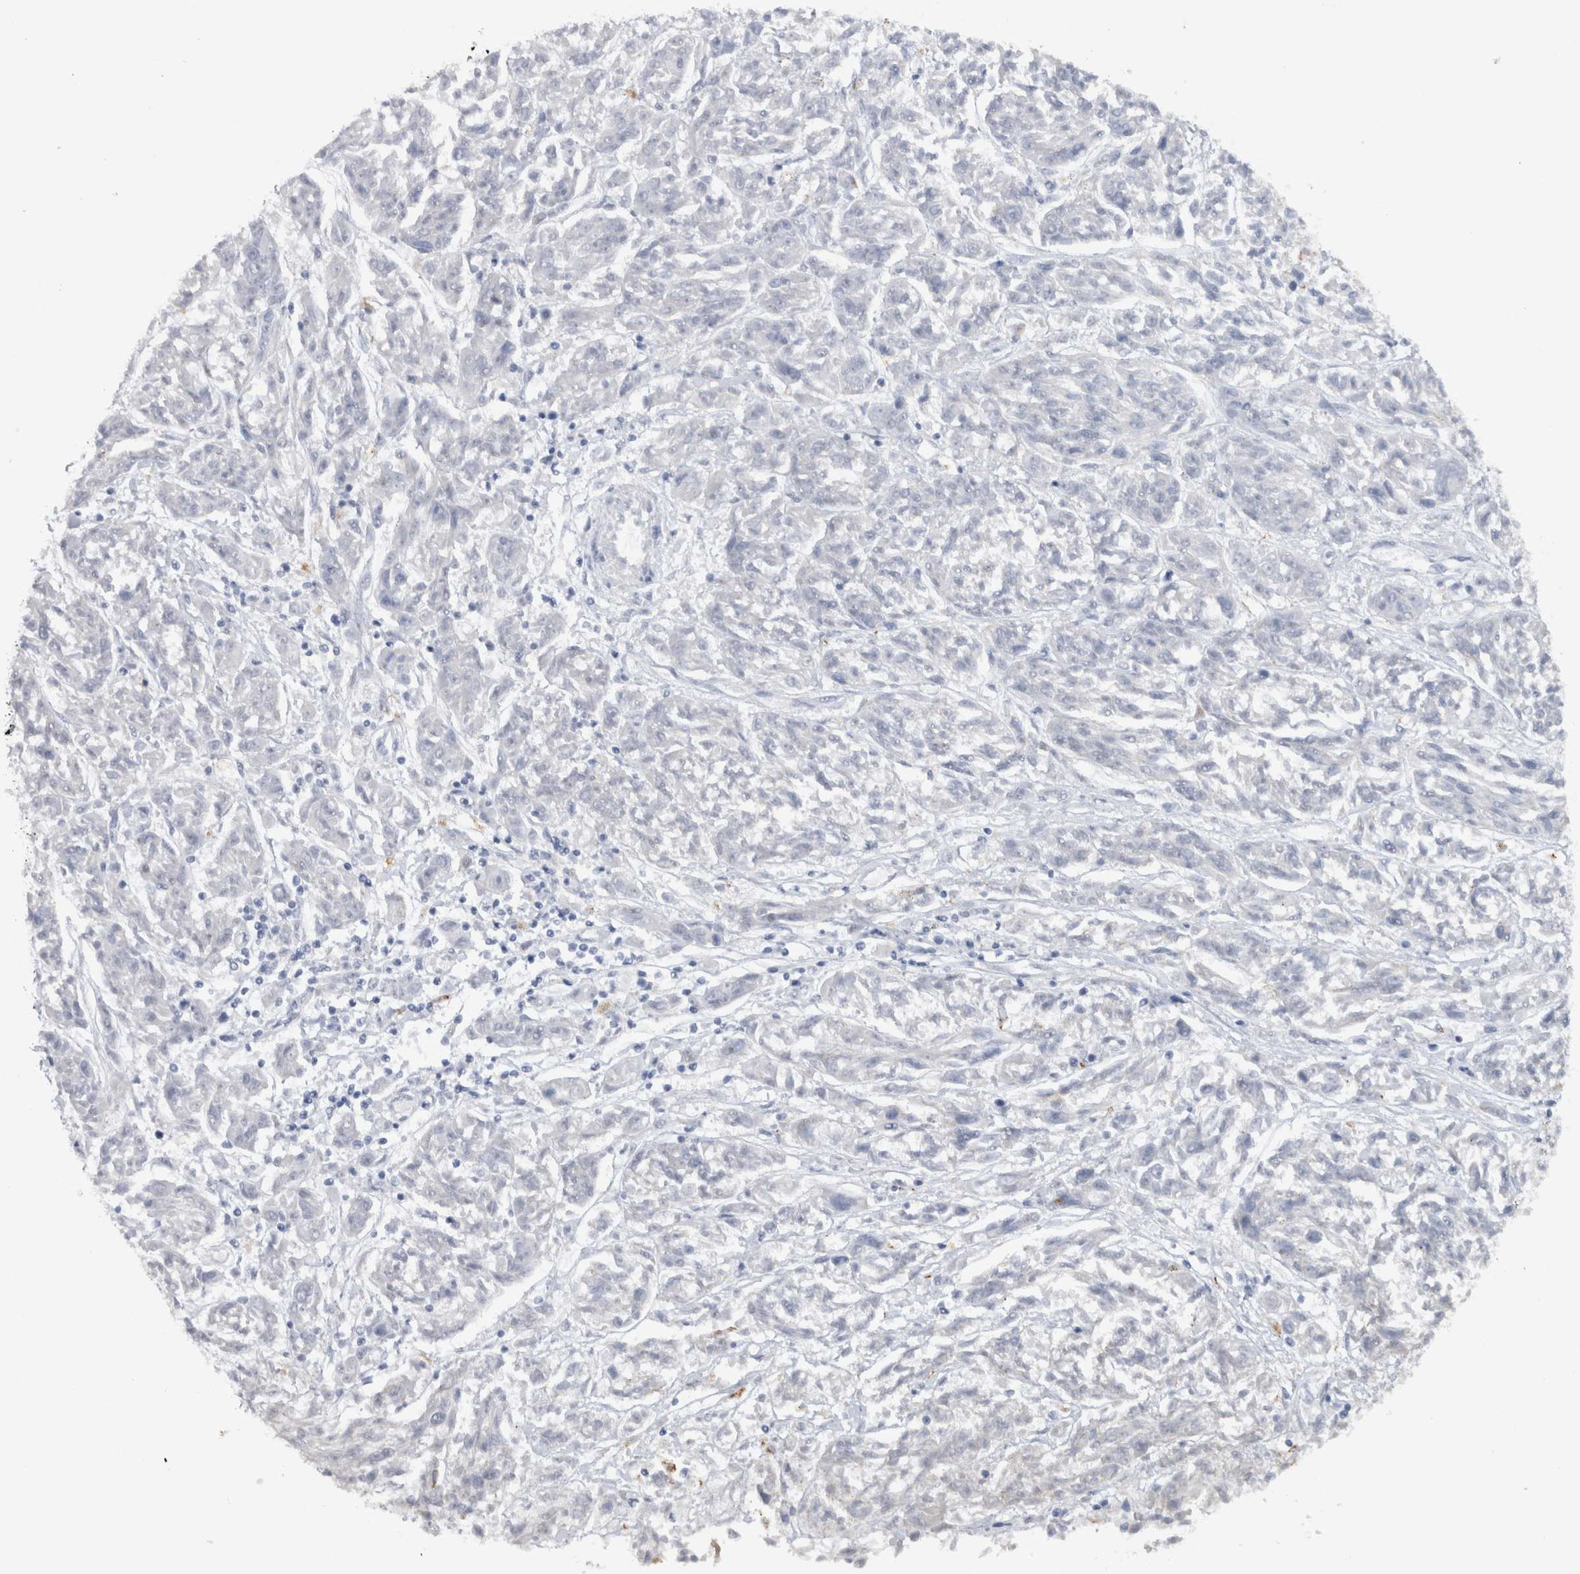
{"staining": {"intensity": "negative", "quantity": "none", "location": "none"}, "tissue": "melanoma", "cell_type": "Tumor cells", "image_type": "cancer", "snomed": [{"axis": "morphology", "description": "Malignant melanoma, NOS"}, {"axis": "topography", "description": "Skin"}], "caption": "Immunohistochemistry of malignant melanoma reveals no expression in tumor cells. (DAB IHC with hematoxylin counter stain).", "gene": "CDH17", "patient": {"sex": "male", "age": 53}}